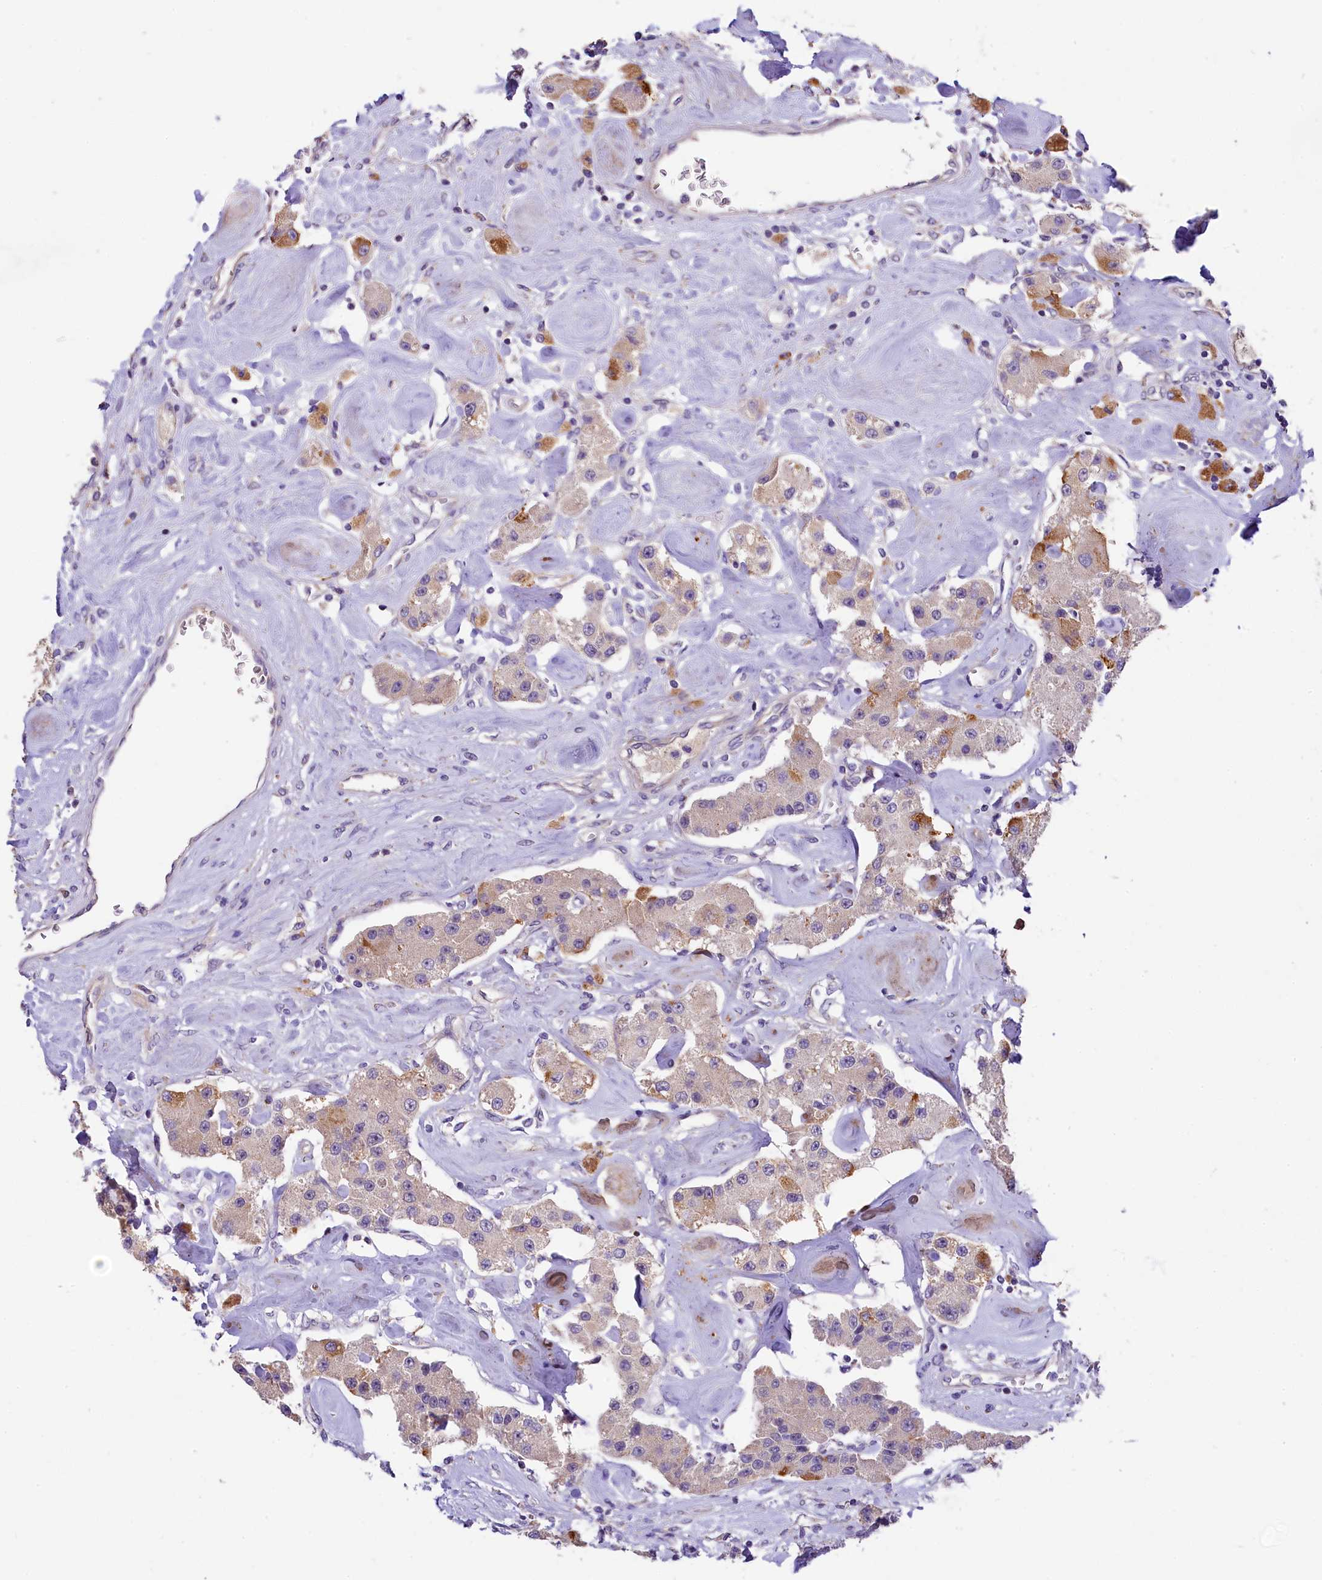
{"staining": {"intensity": "weak", "quantity": "<25%", "location": "cytoplasmic/membranous"}, "tissue": "carcinoid", "cell_type": "Tumor cells", "image_type": "cancer", "snomed": [{"axis": "morphology", "description": "Carcinoid, malignant, NOS"}, {"axis": "topography", "description": "Pancreas"}], "caption": "Human carcinoid (malignant) stained for a protein using immunohistochemistry exhibits no positivity in tumor cells.", "gene": "UBXN6", "patient": {"sex": "male", "age": 41}}